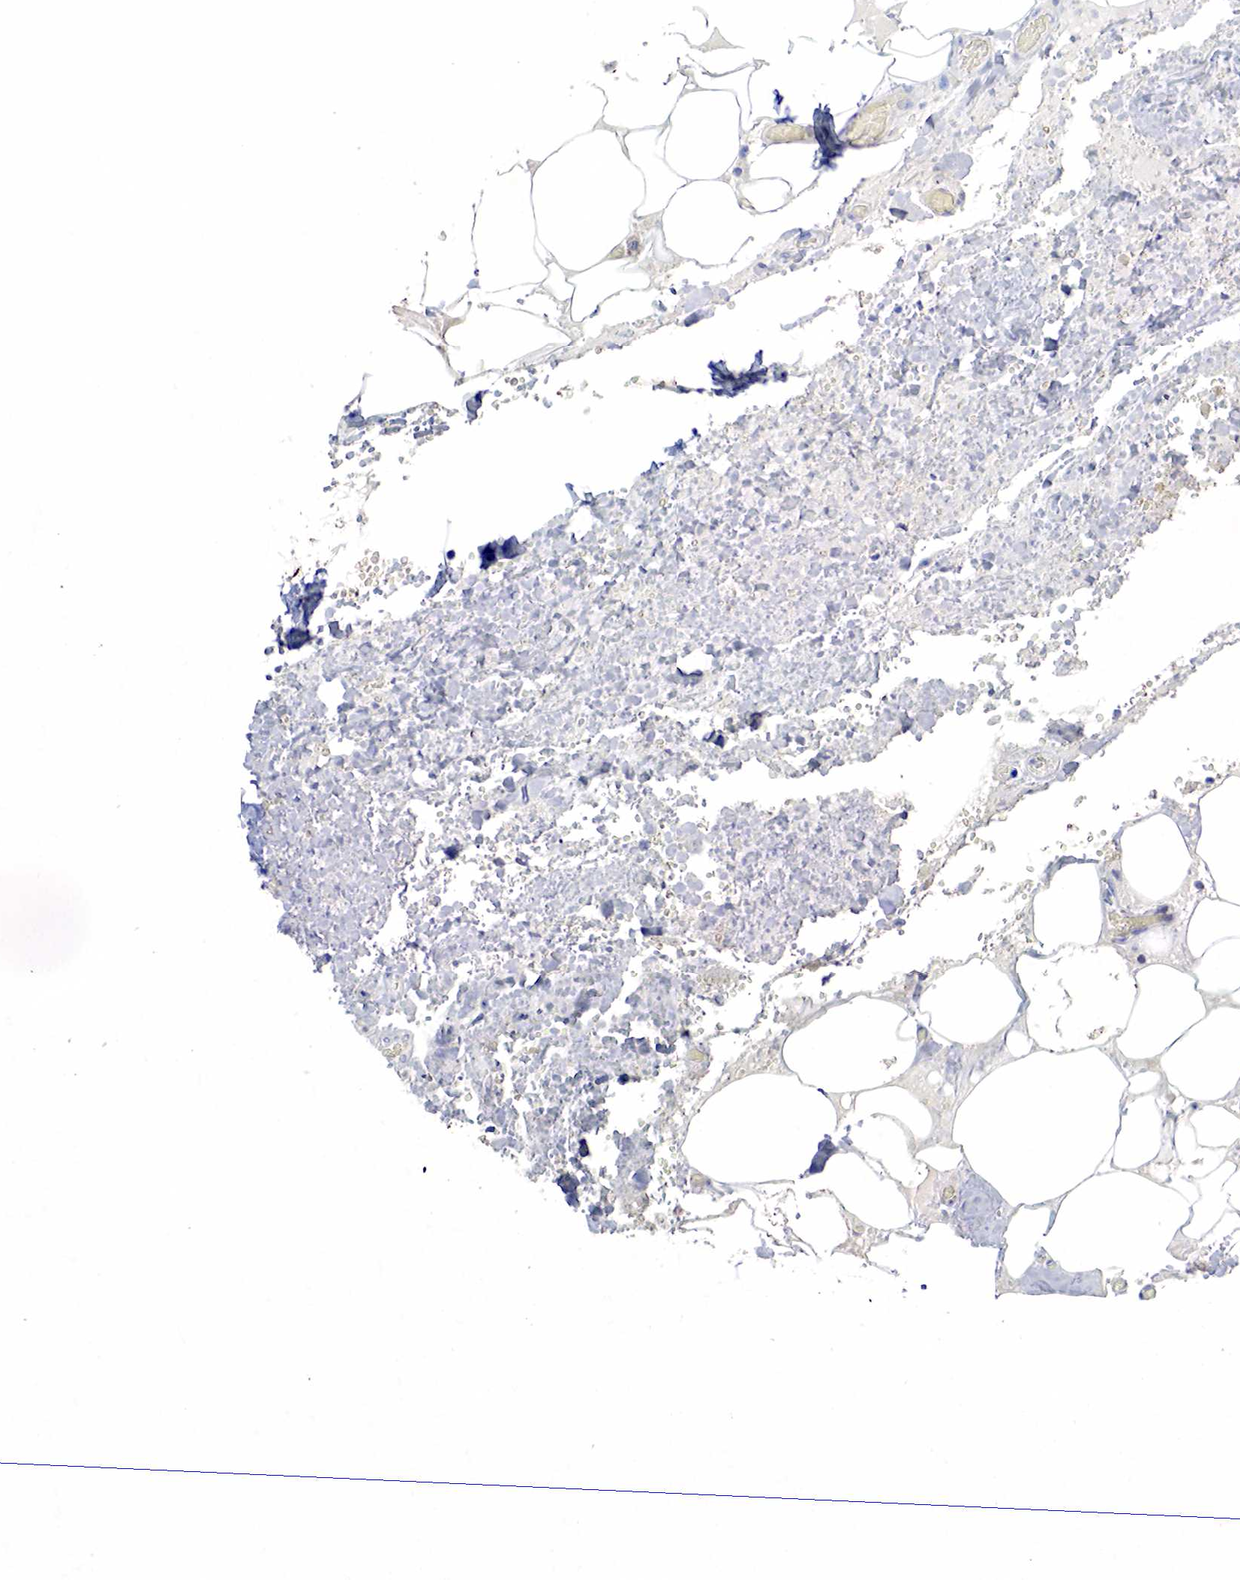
{"staining": {"intensity": "negative", "quantity": "none", "location": "none"}, "tissue": "smooth muscle", "cell_type": "Smooth muscle cells", "image_type": "normal", "snomed": [{"axis": "morphology", "description": "Normal tissue, NOS"}, {"axis": "topography", "description": "Uterus"}], "caption": "A micrograph of smooth muscle stained for a protein reveals no brown staining in smooth muscle cells.", "gene": "SYP", "patient": {"sex": "female", "age": 56}}